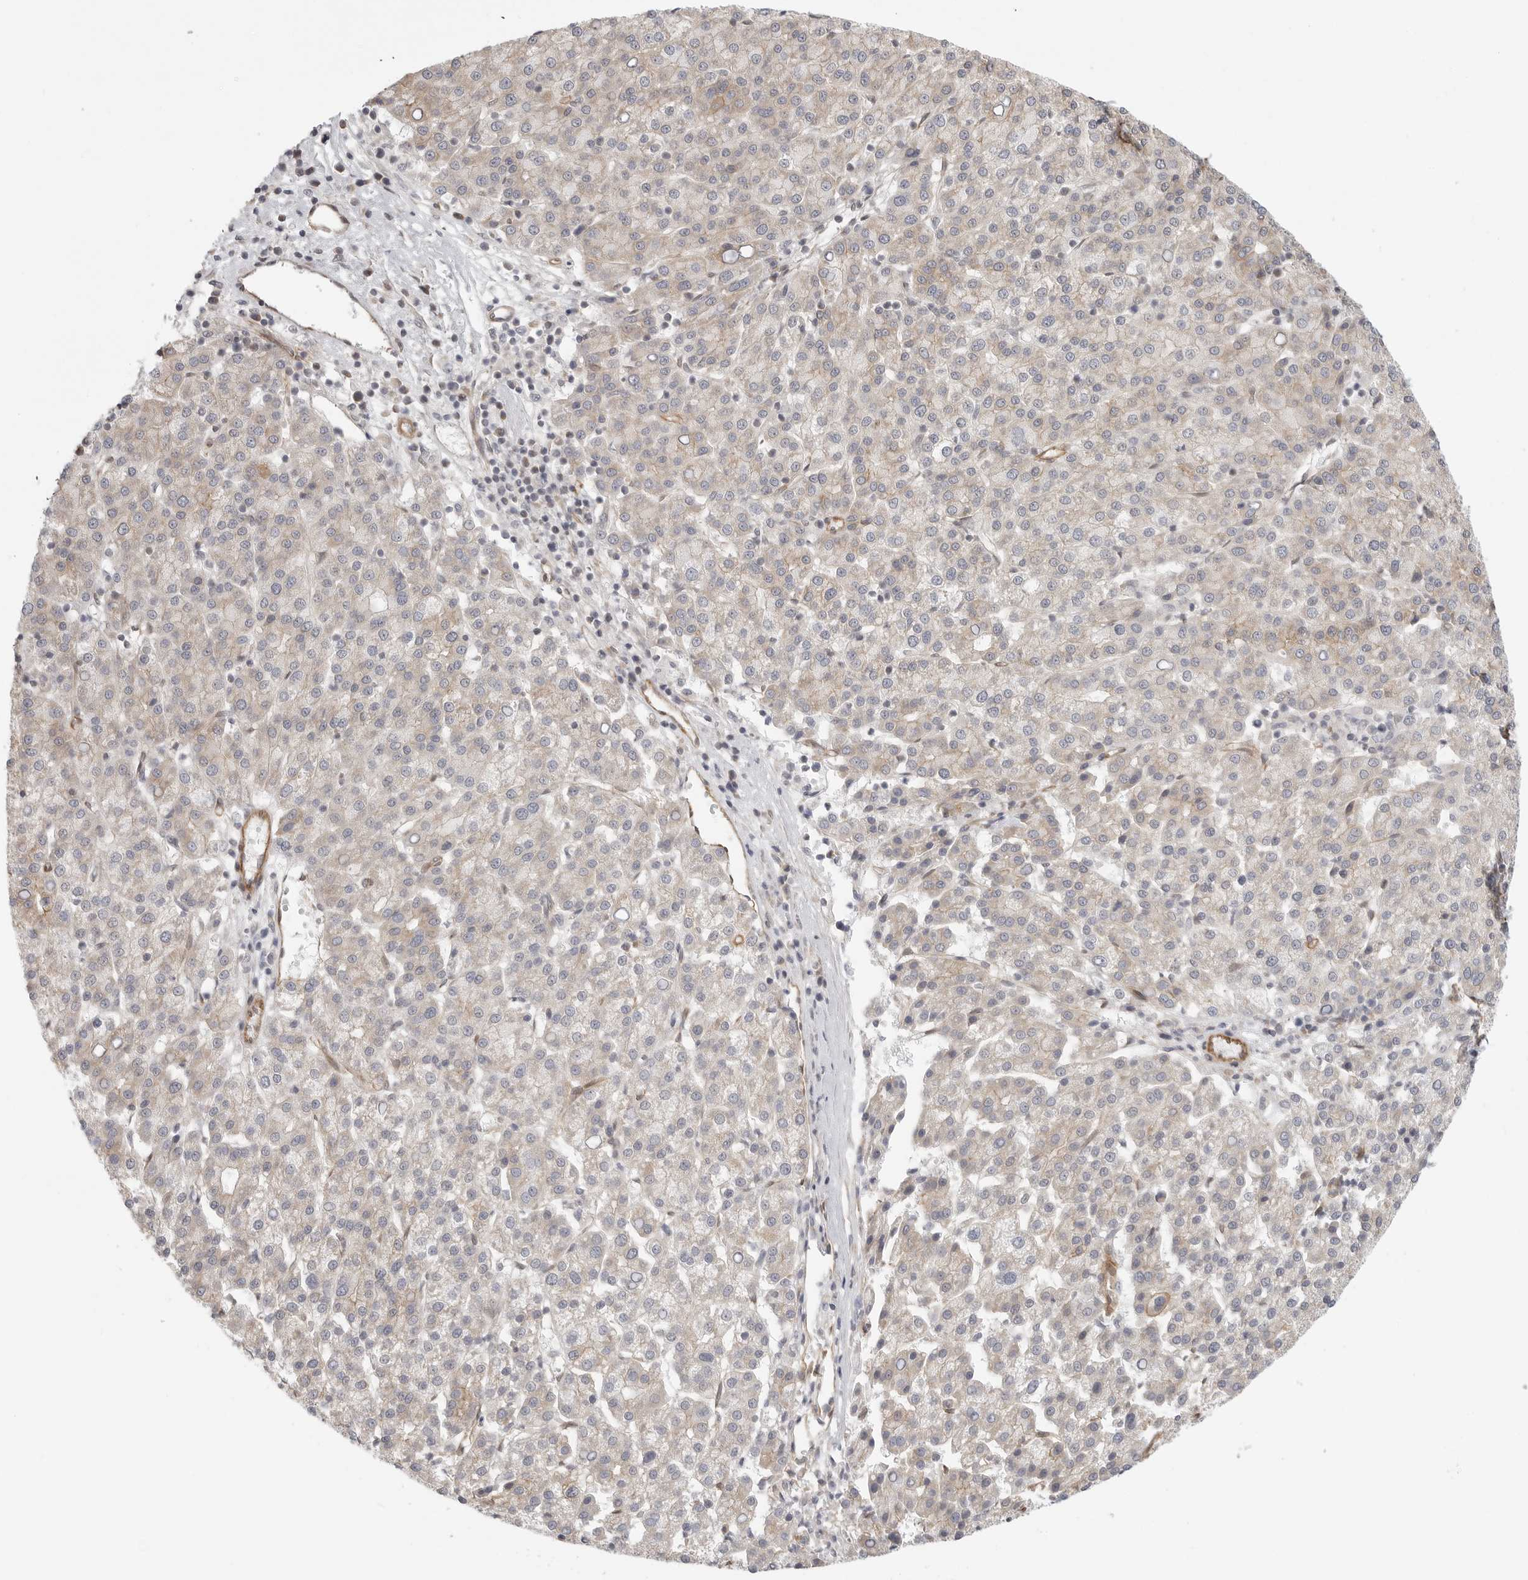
{"staining": {"intensity": "negative", "quantity": "none", "location": "none"}, "tissue": "liver cancer", "cell_type": "Tumor cells", "image_type": "cancer", "snomed": [{"axis": "morphology", "description": "Carcinoma, Hepatocellular, NOS"}, {"axis": "topography", "description": "Liver"}], "caption": "This is an immunohistochemistry photomicrograph of human liver hepatocellular carcinoma. There is no positivity in tumor cells.", "gene": "ATOH7", "patient": {"sex": "female", "age": 58}}